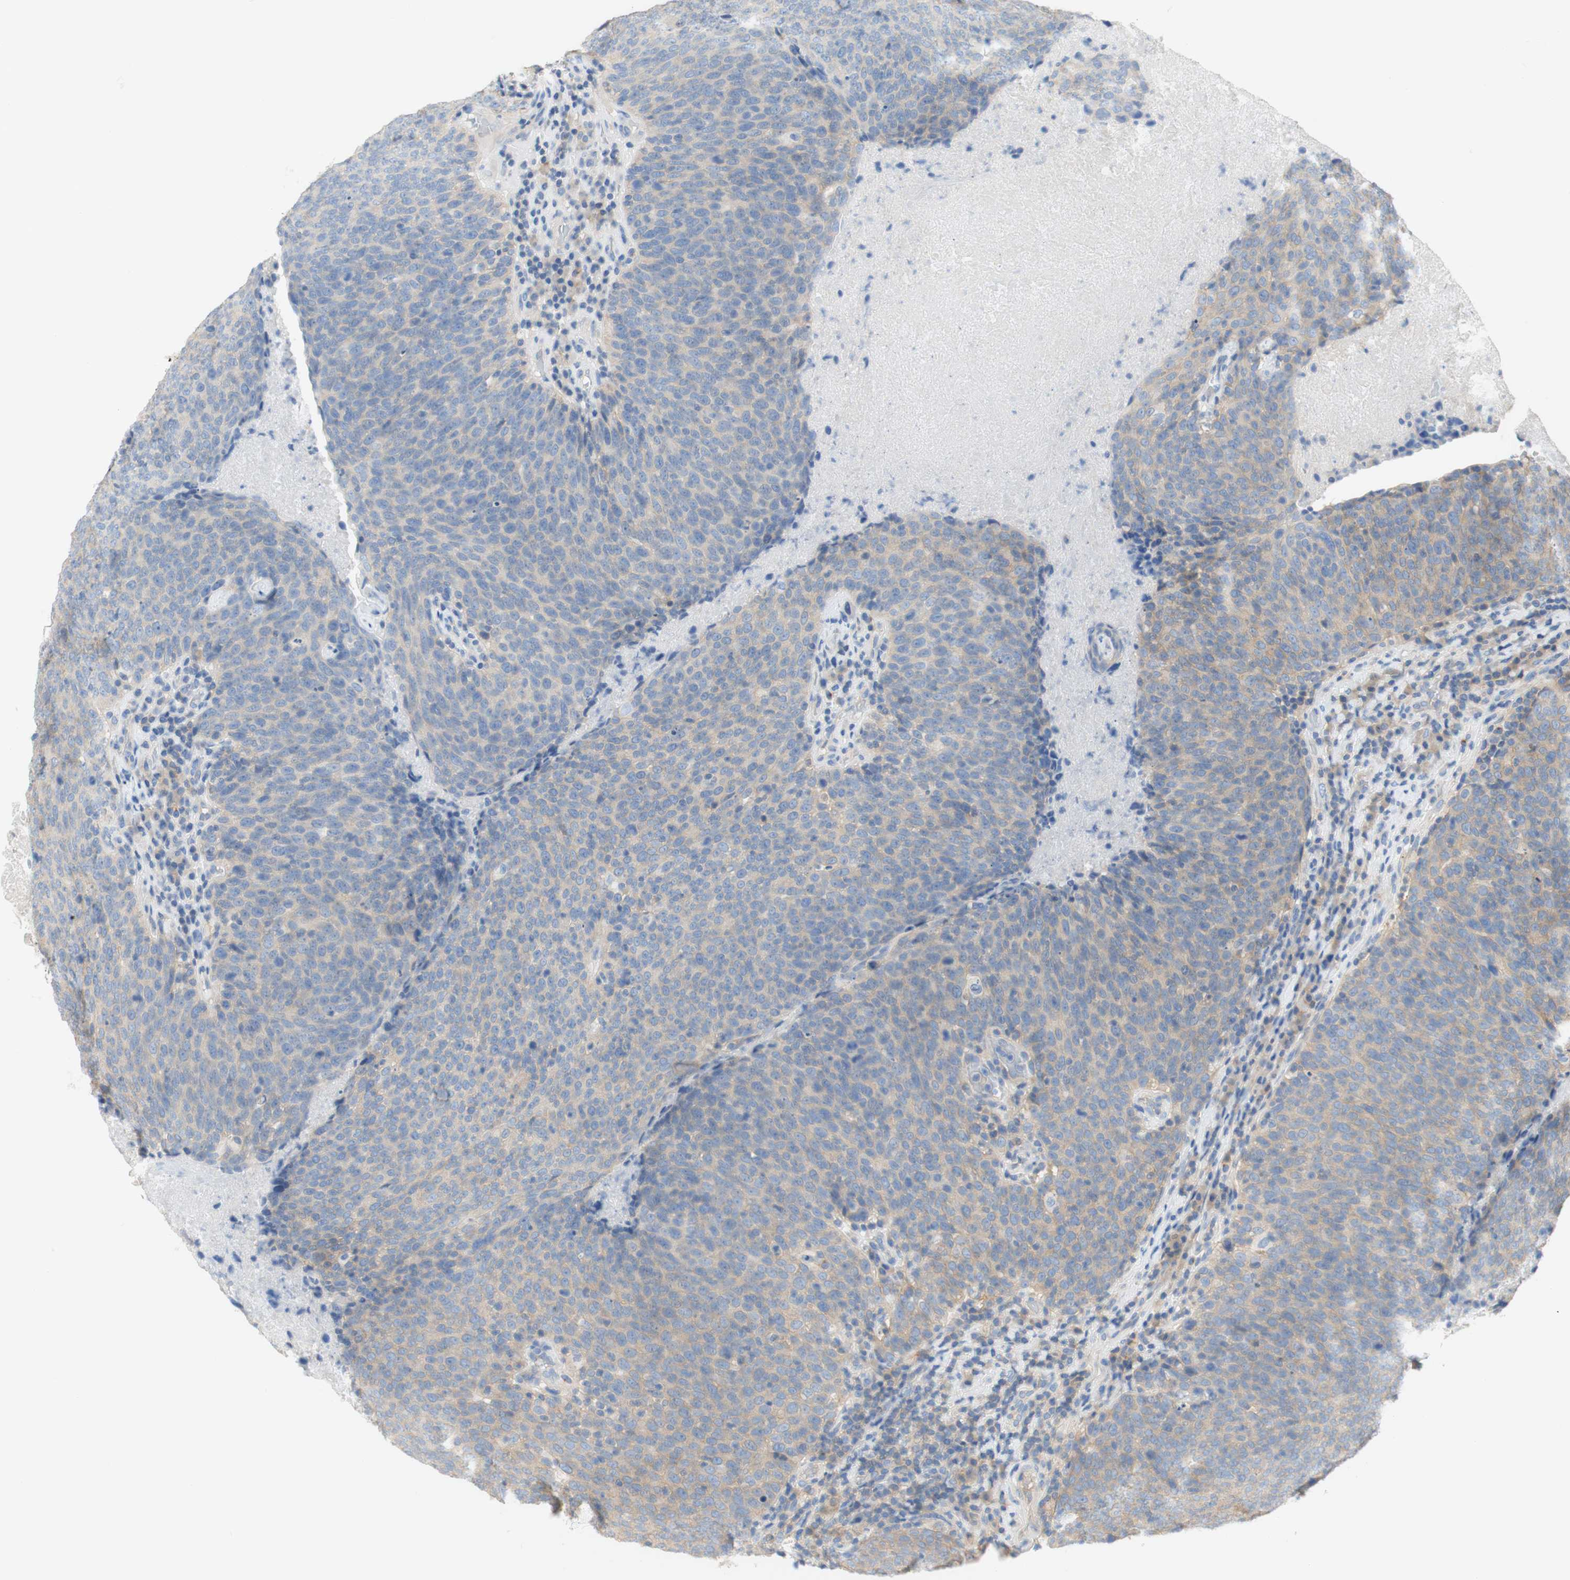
{"staining": {"intensity": "negative", "quantity": "none", "location": "none"}, "tissue": "head and neck cancer", "cell_type": "Tumor cells", "image_type": "cancer", "snomed": [{"axis": "morphology", "description": "Squamous cell carcinoma, NOS"}, {"axis": "morphology", "description": "Squamous cell carcinoma, metastatic, NOS"}, {"axis": "topography", "description": "Lymph node"}, {"axis": "topography", "description": "Head-Neck"}], "caption": "Immunohistochemical staining of human head and neck metastatic squamous cell carcinoma reveals no significant expression in tumor cells.", "gene": "ATP2B1", "patient": {"sex": "male", "age": 62}}